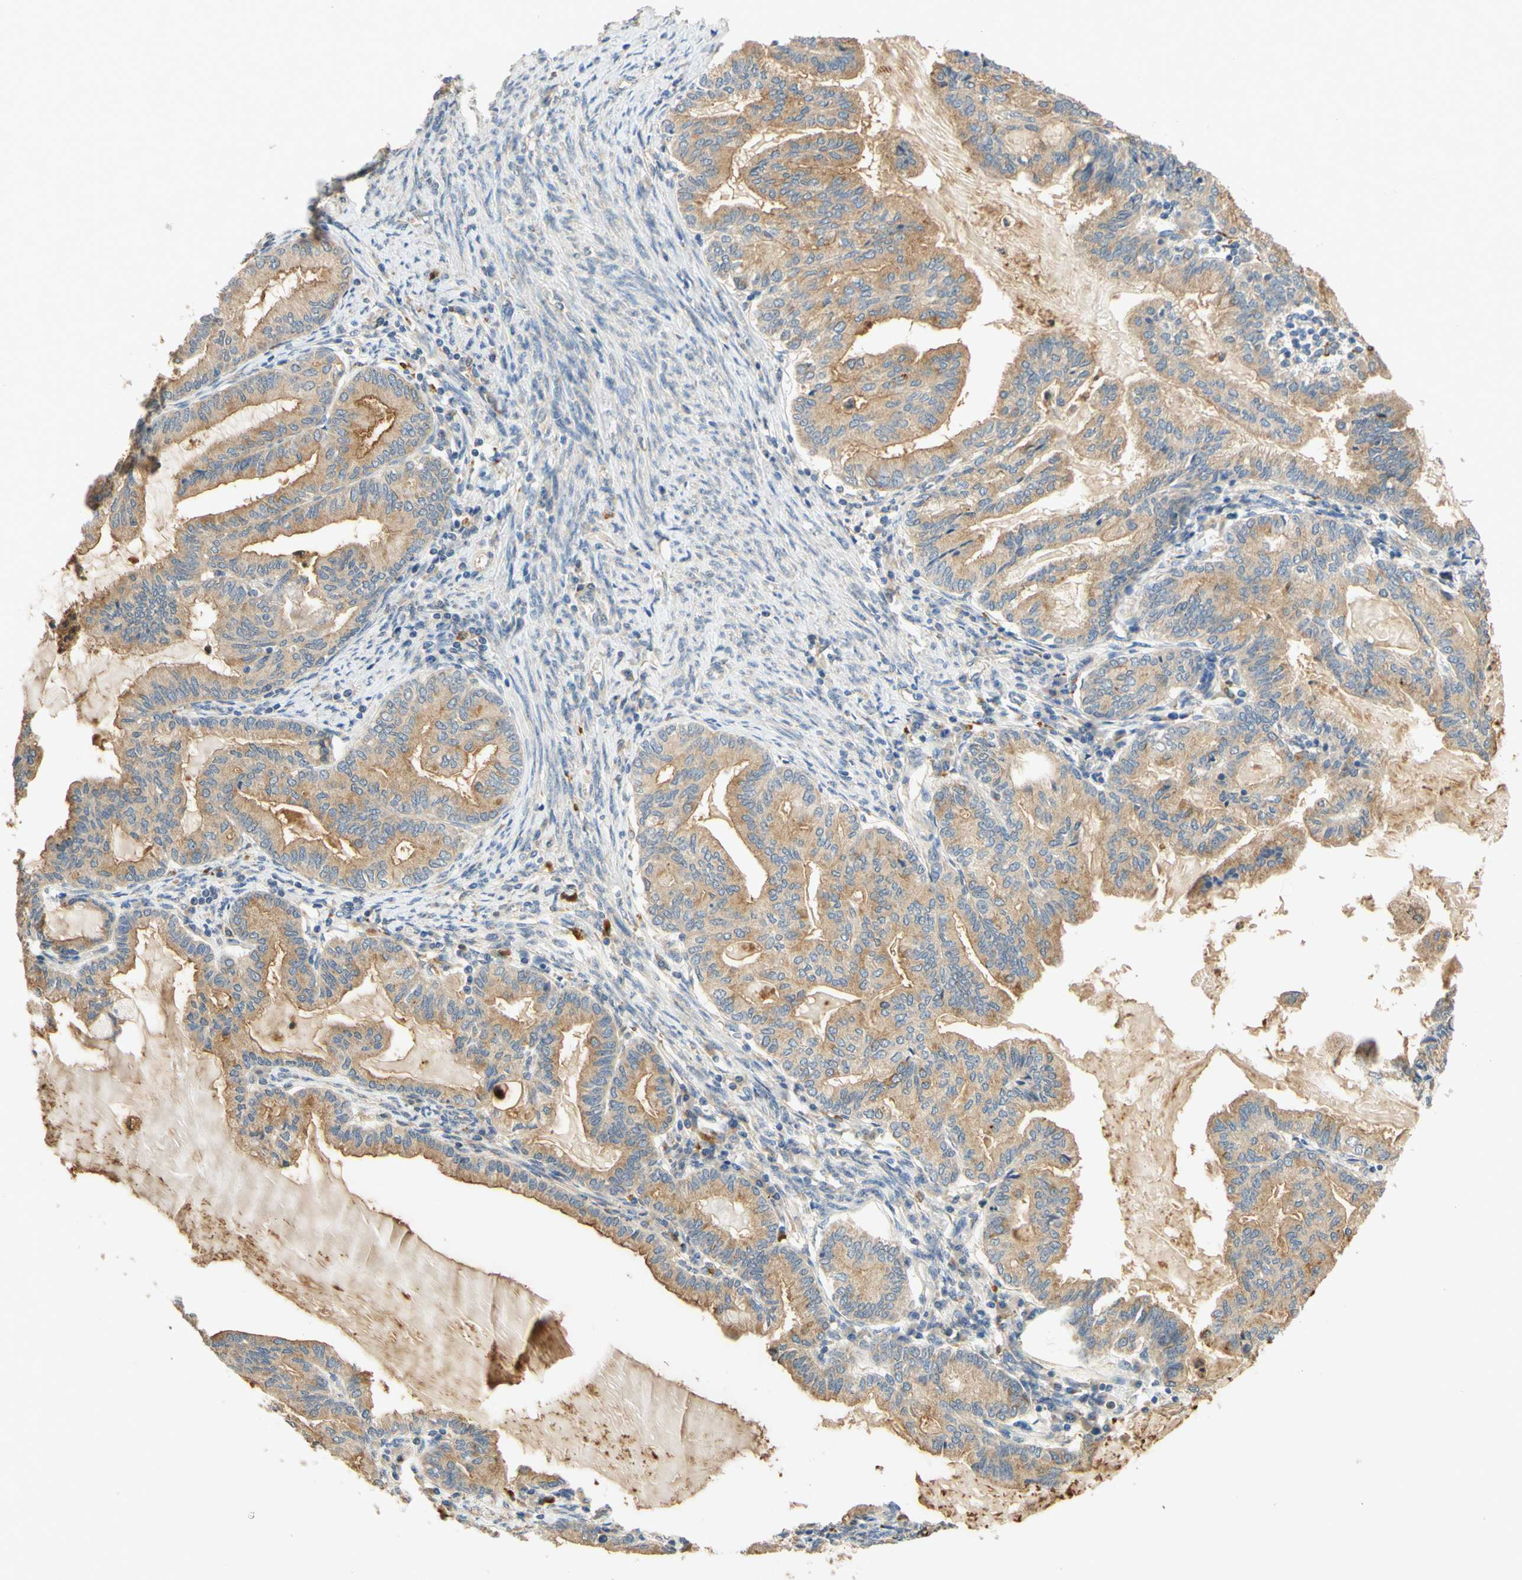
{"staining": {"intensity": "moderate", "quantity": ">75%", "location": "cytoplasmic/membranous"}, "tissue": "endometrial cancer", "cell_type": "Tumor cells", "image_type": "cancer", "snomed": [{"axis": "morphology", "description": "Adenocarcinoma, NOS"}, {"axis": "topography", "description": "Endometrium"}], "caption": "Immunohistochemistry histopathology image of endometrial cancer (adenocarcinoma) stained for a protein (brown), which exhibits medium levels of moderate cytoplasmic/membranous staining in approximately >75% of tumor cells.", "gene": "ENTREP2", "patient": {"sex": "female", "age": 86}}